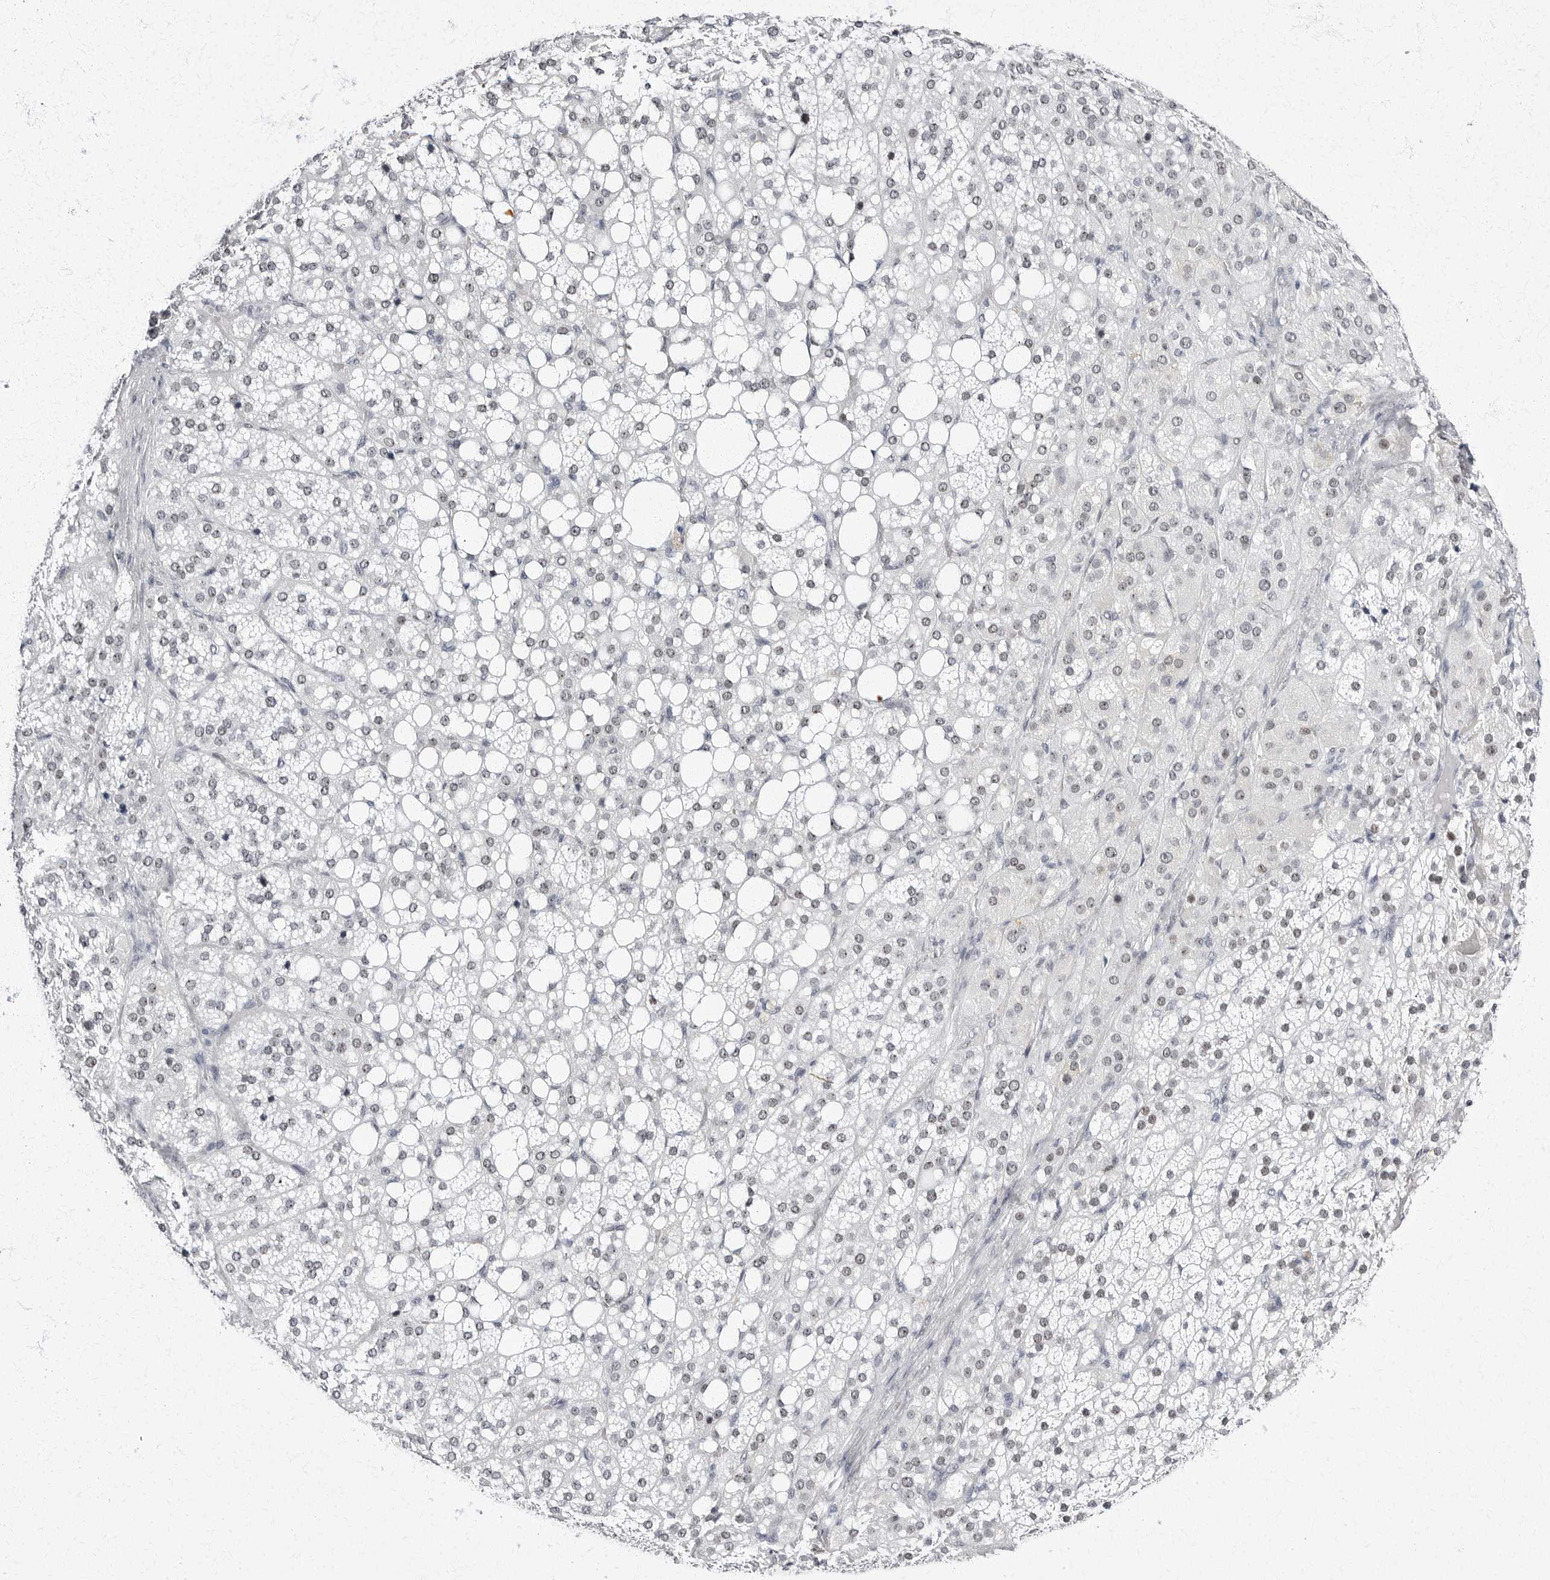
{"staining": {"intensity": "moderate", "quantity": "<25%", "location": "nuclear"}, "tissue": "adrenal gland", "cell_type": "Glandular cells", "image_type": "normal", "snomed": [{"axis": "morphology", "description": "Normal tissue, NOS"}, {"axis": "topography", "description": "Adrenal gland"}], "caption": "A low amount of moderate nuclear staining is appreciated in approximately <25% of glandular cells in benign adrenal gland. (DAB (3,3'-diaminobenzidine) IHC with brightfield microscopy, high magnification).", "gene": "VEZF1", "patient": {"sex": "female", "age": 59}}